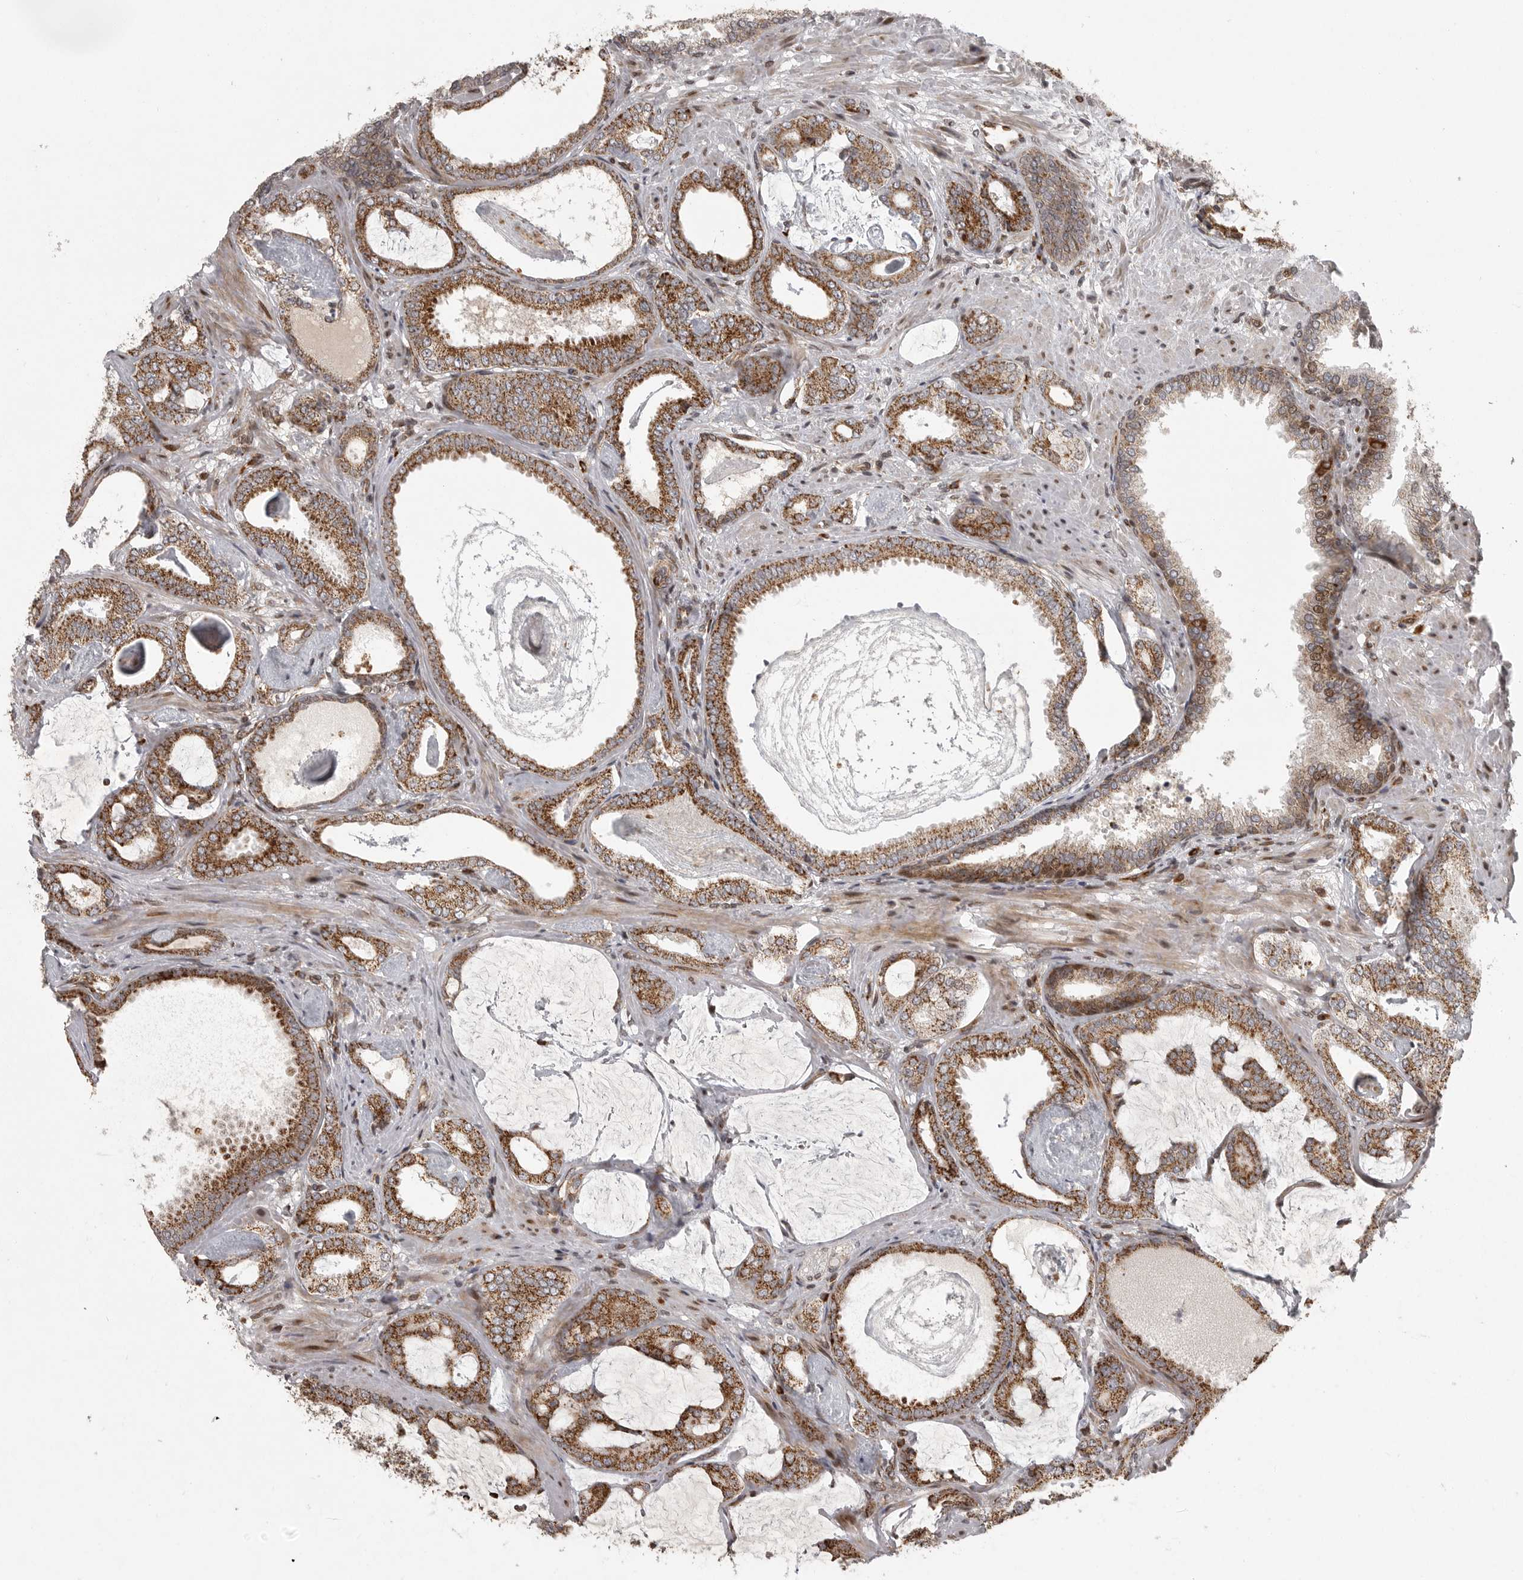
{"staining": {"intensity": "strong", "quantity": ">75%", "location": "cytoplasmic/membranous"}, "tissue": "prostate cancer", "cell_type": "Tumor cells", "image_type": "cancer", "snomed": [{"axis": "morphology", "description": "Adenocarcinoma, Low grade"}, {"axis": "topography", "description": "Prostate"}], "caption": "Strong cytoplasmic/membranous positivity for a protein is appreciated in approximately >75% of tumor cells of prostate adenocarcinoma (low-grade) using IHC.", "gene": "NARS2", "patient": {"sex": "male", "age": 71}}